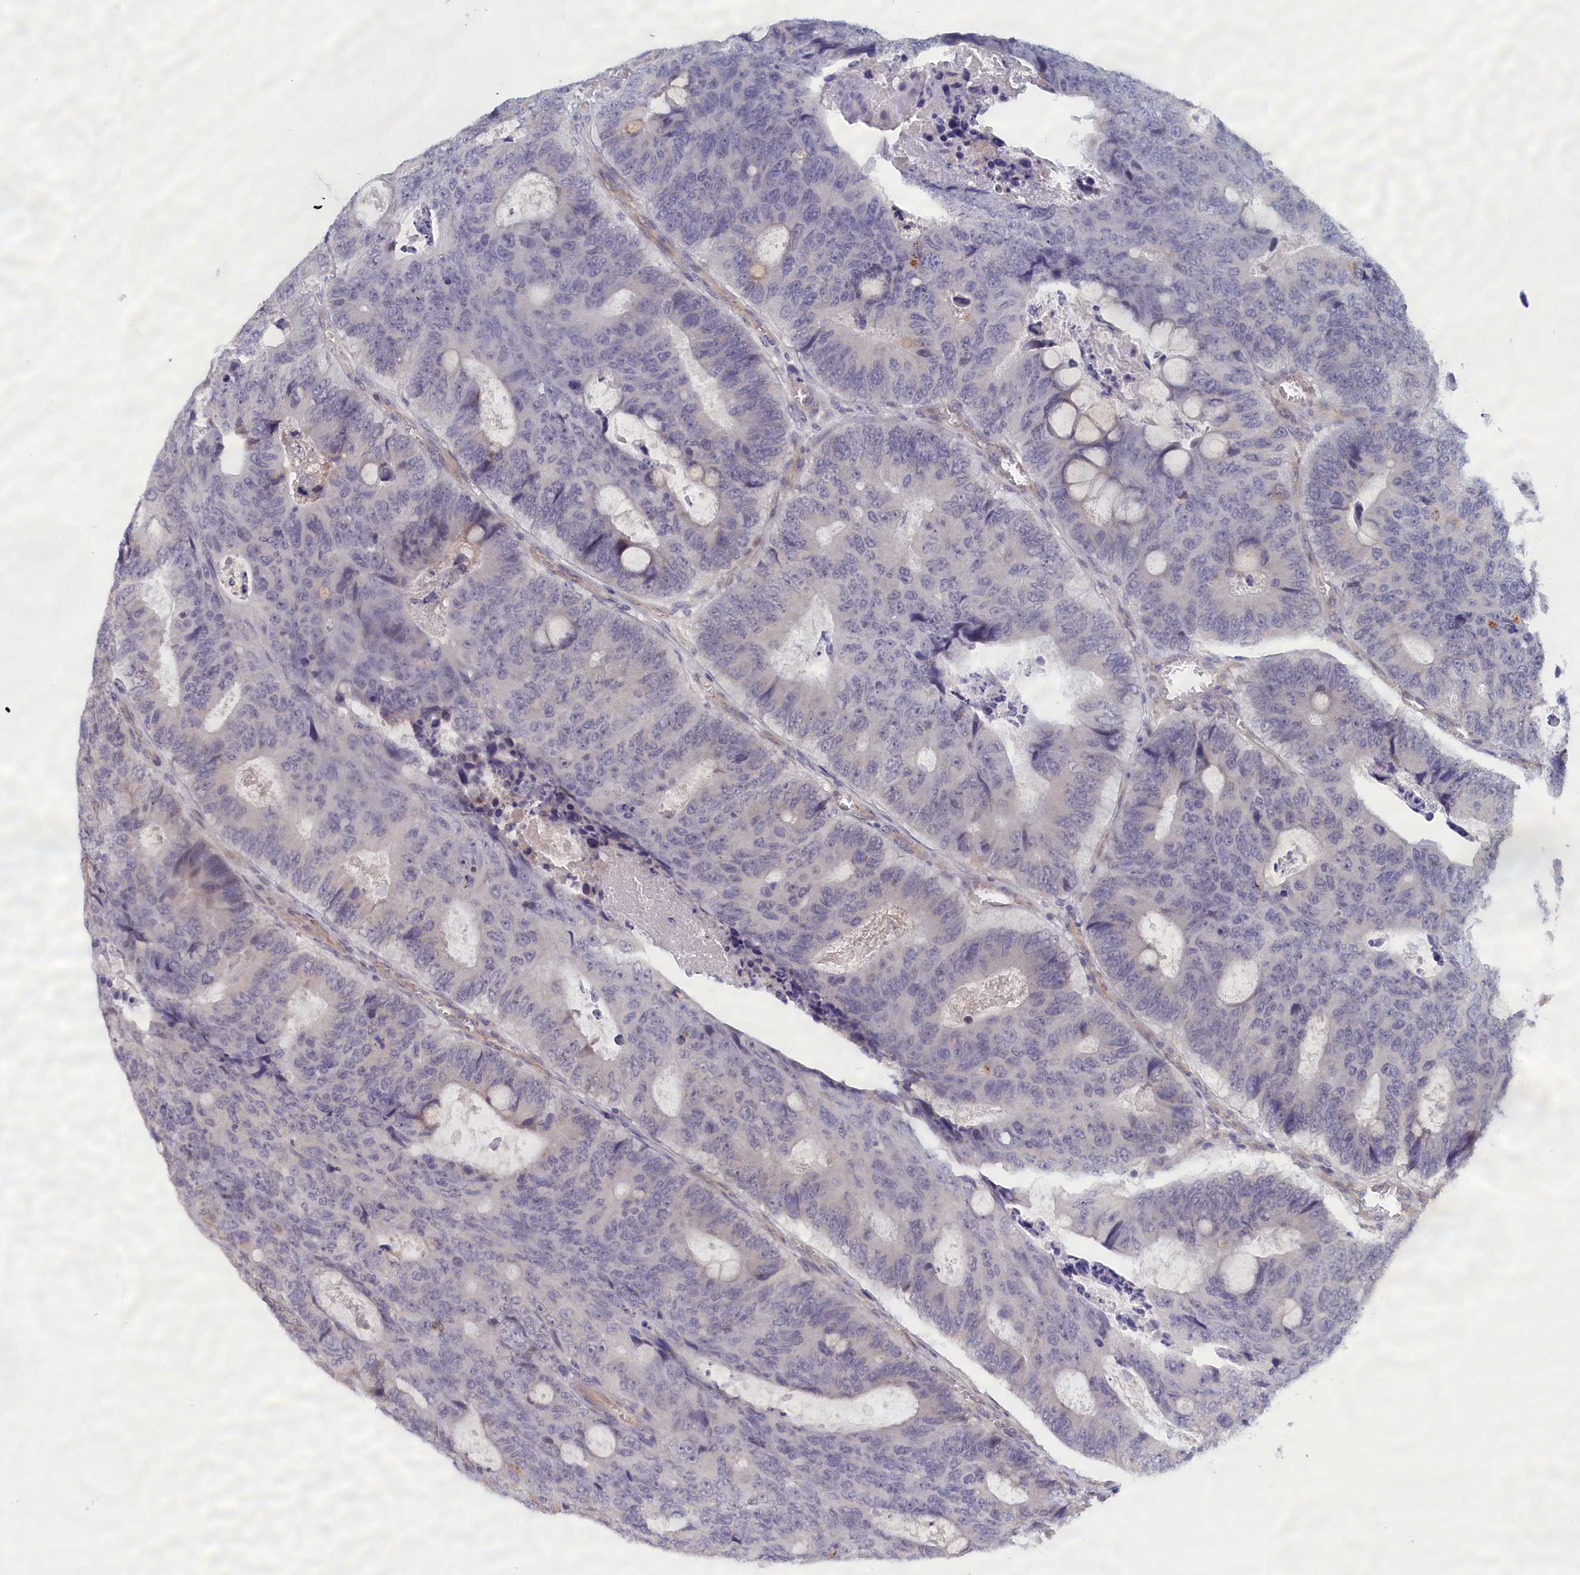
{"staining": {"intensity": "negative", "quantity": "none", "location": "none"}, "tissue": "colorectal cancer", "cell_type": "Tumor cells", "image_type": "cancer", "snomed": [{"axis": "morphology", "description": "Adenocarcinoma, NOS"}, {"axis": "topography", "description": "Colon"}], "caption": "Tumor cells show no significant positivity in adenocarcinoma (colorectal).", "gene": "IGFALS", "patient": {"sex": "male", "age": 87}}